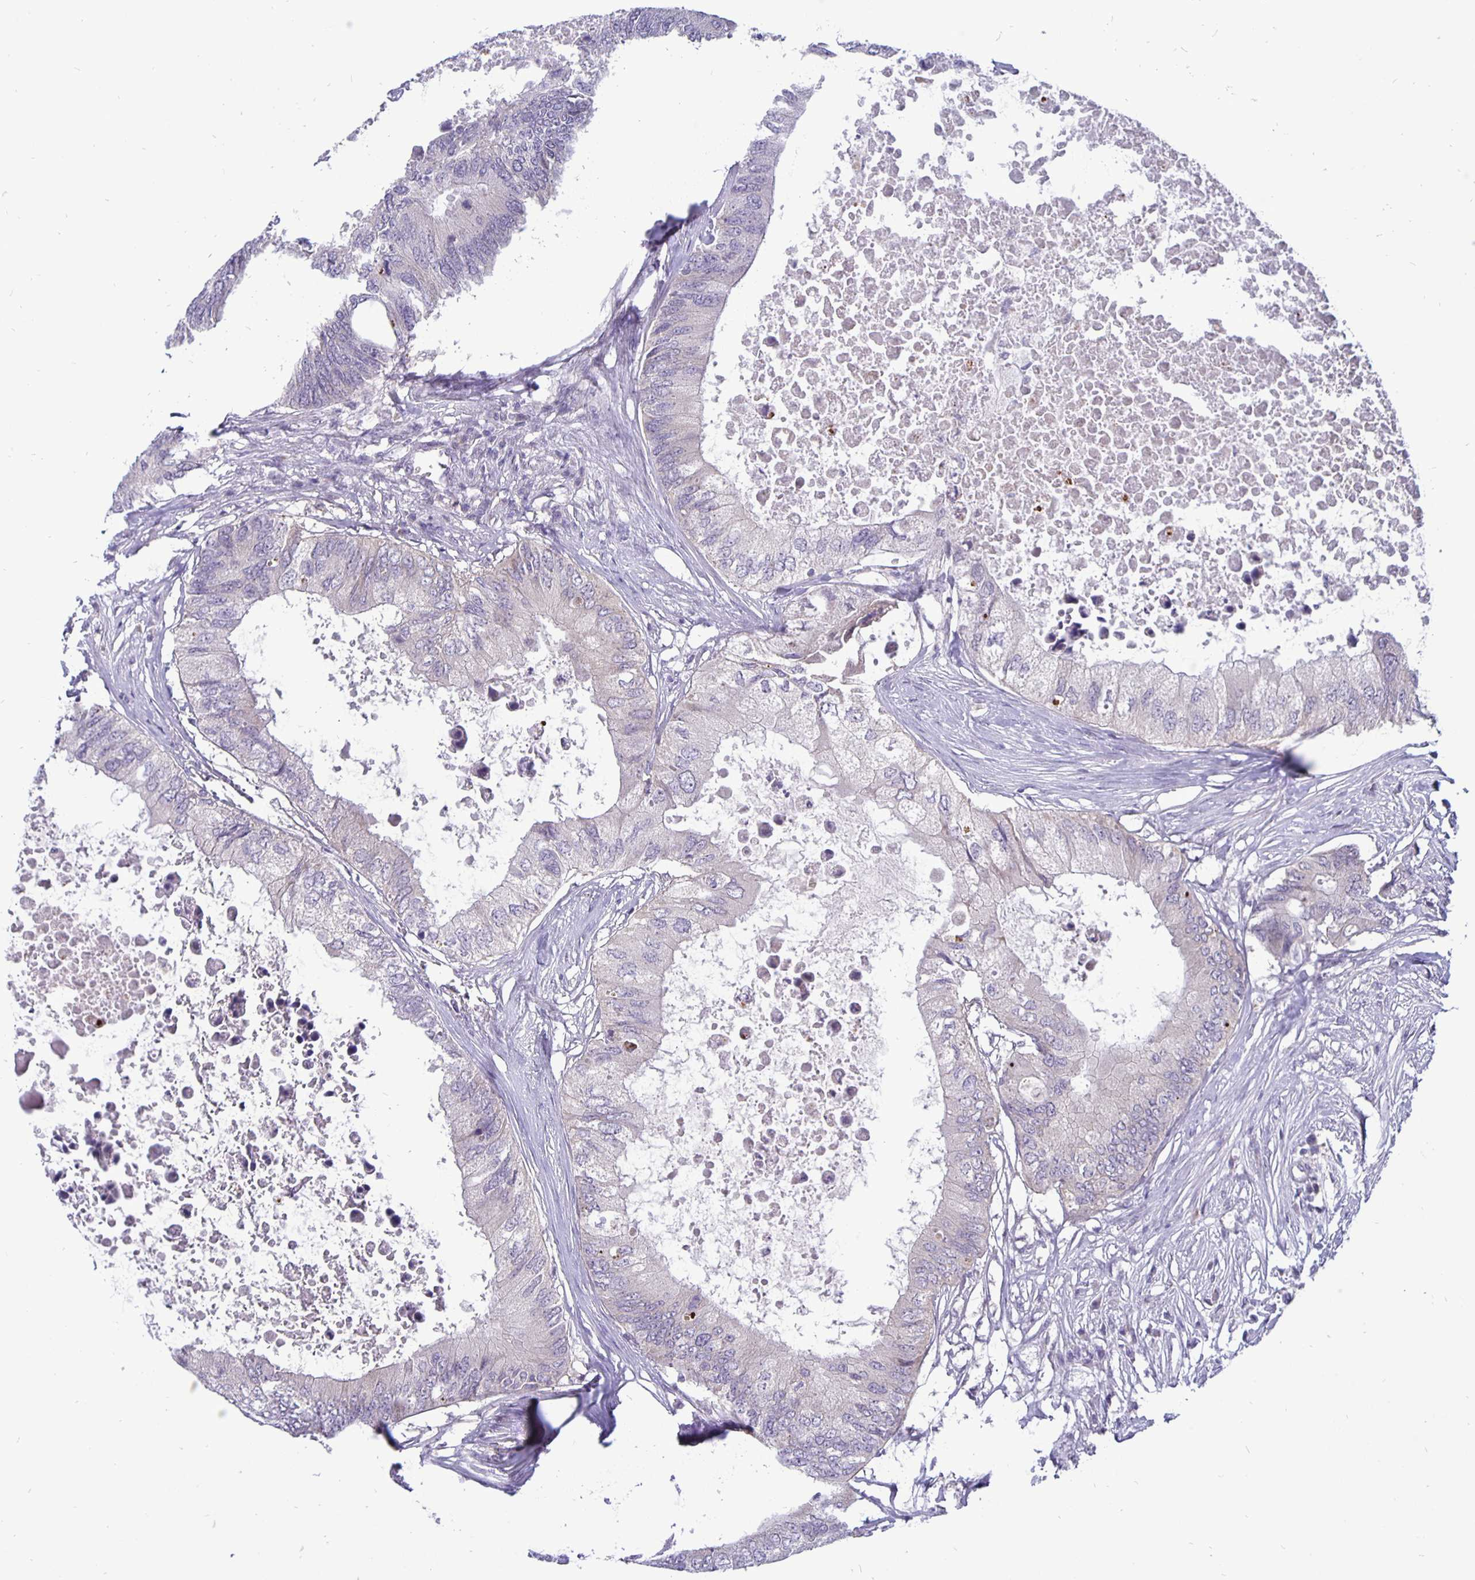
{"staining": {"intensity": "negative", "quantity": "none", "location": "none"}, "tissue": "colorectal cancer", "cell_type": "Tumor cells", "image_type": "cancer", "snomed": [{"axis": "morphology", "description": "Adenocarcinoma, NOS"}, {"axis": "topography", "description": "Colon"}], "caption": "An image of adenocarcinoma (colorectal) stained for a protein shows no brown staining in tumor cells. (Stains: DAB immunohistochemistry (IHC) with hematoxylin counter stain, Microscopy: brightfield microscopy at high magnification).", "gene": "ERBB2", "patient": {"sex": "male", "age": 71}}